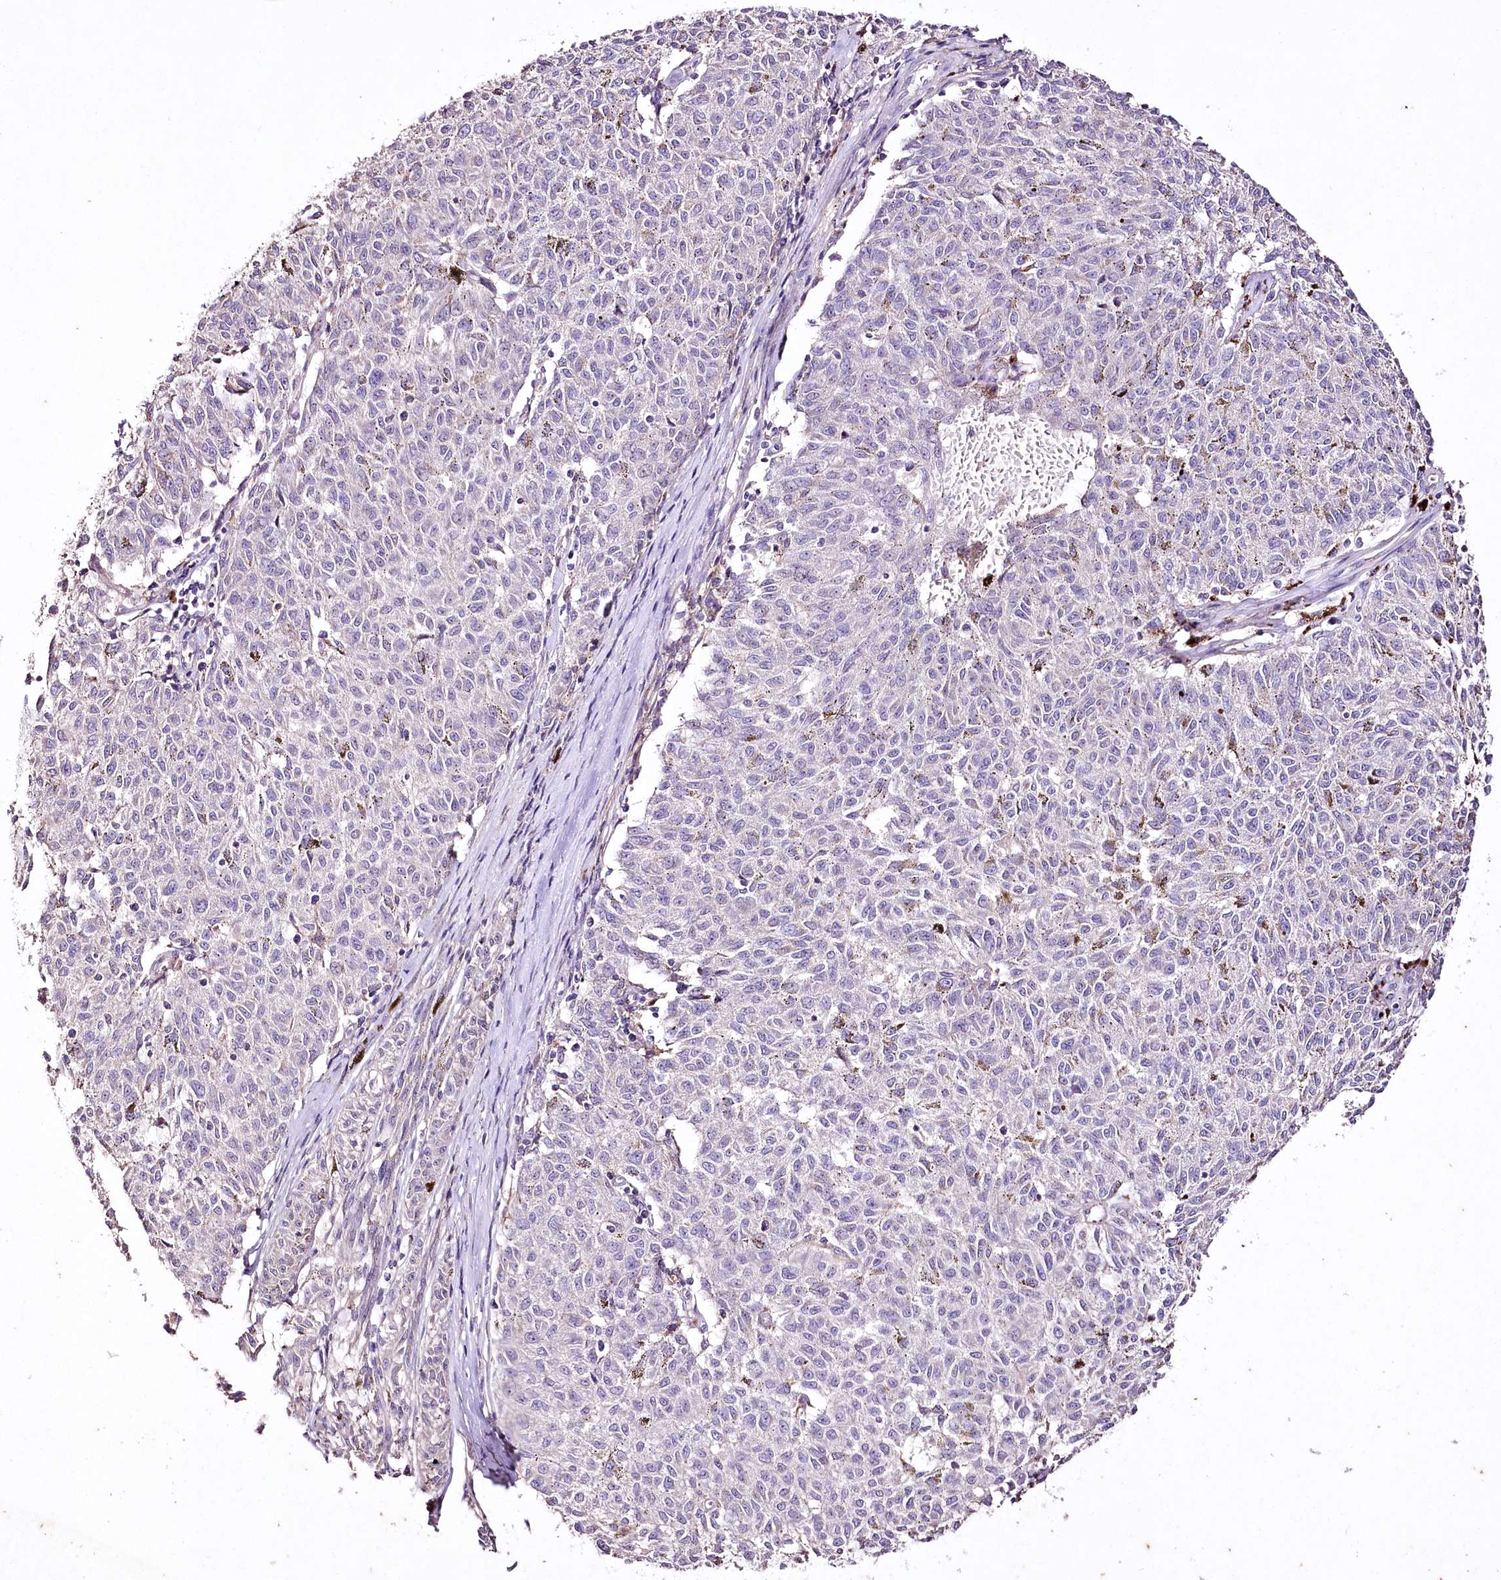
{"staining": {"intensity": "negative", "quantity": "none", "location": "none"}, "tissue": "melanoma", "cell_type": "Tumor cells", "image_type": "cancer", "snomed": [{"axis": "morphology", "description": "Malignant melanoma, NOS"}, {"axis": "topography", "description": "Skin"}], "caption": "Immunohistochemical staining of human melanoma displays no significant positivity in tumor cells. (DAB (3,3'-diaminobenzidine) immunohistochemistry, high magnification).", "gene": "ENPP1", "patient": {"sex": "female", "age": 72}}